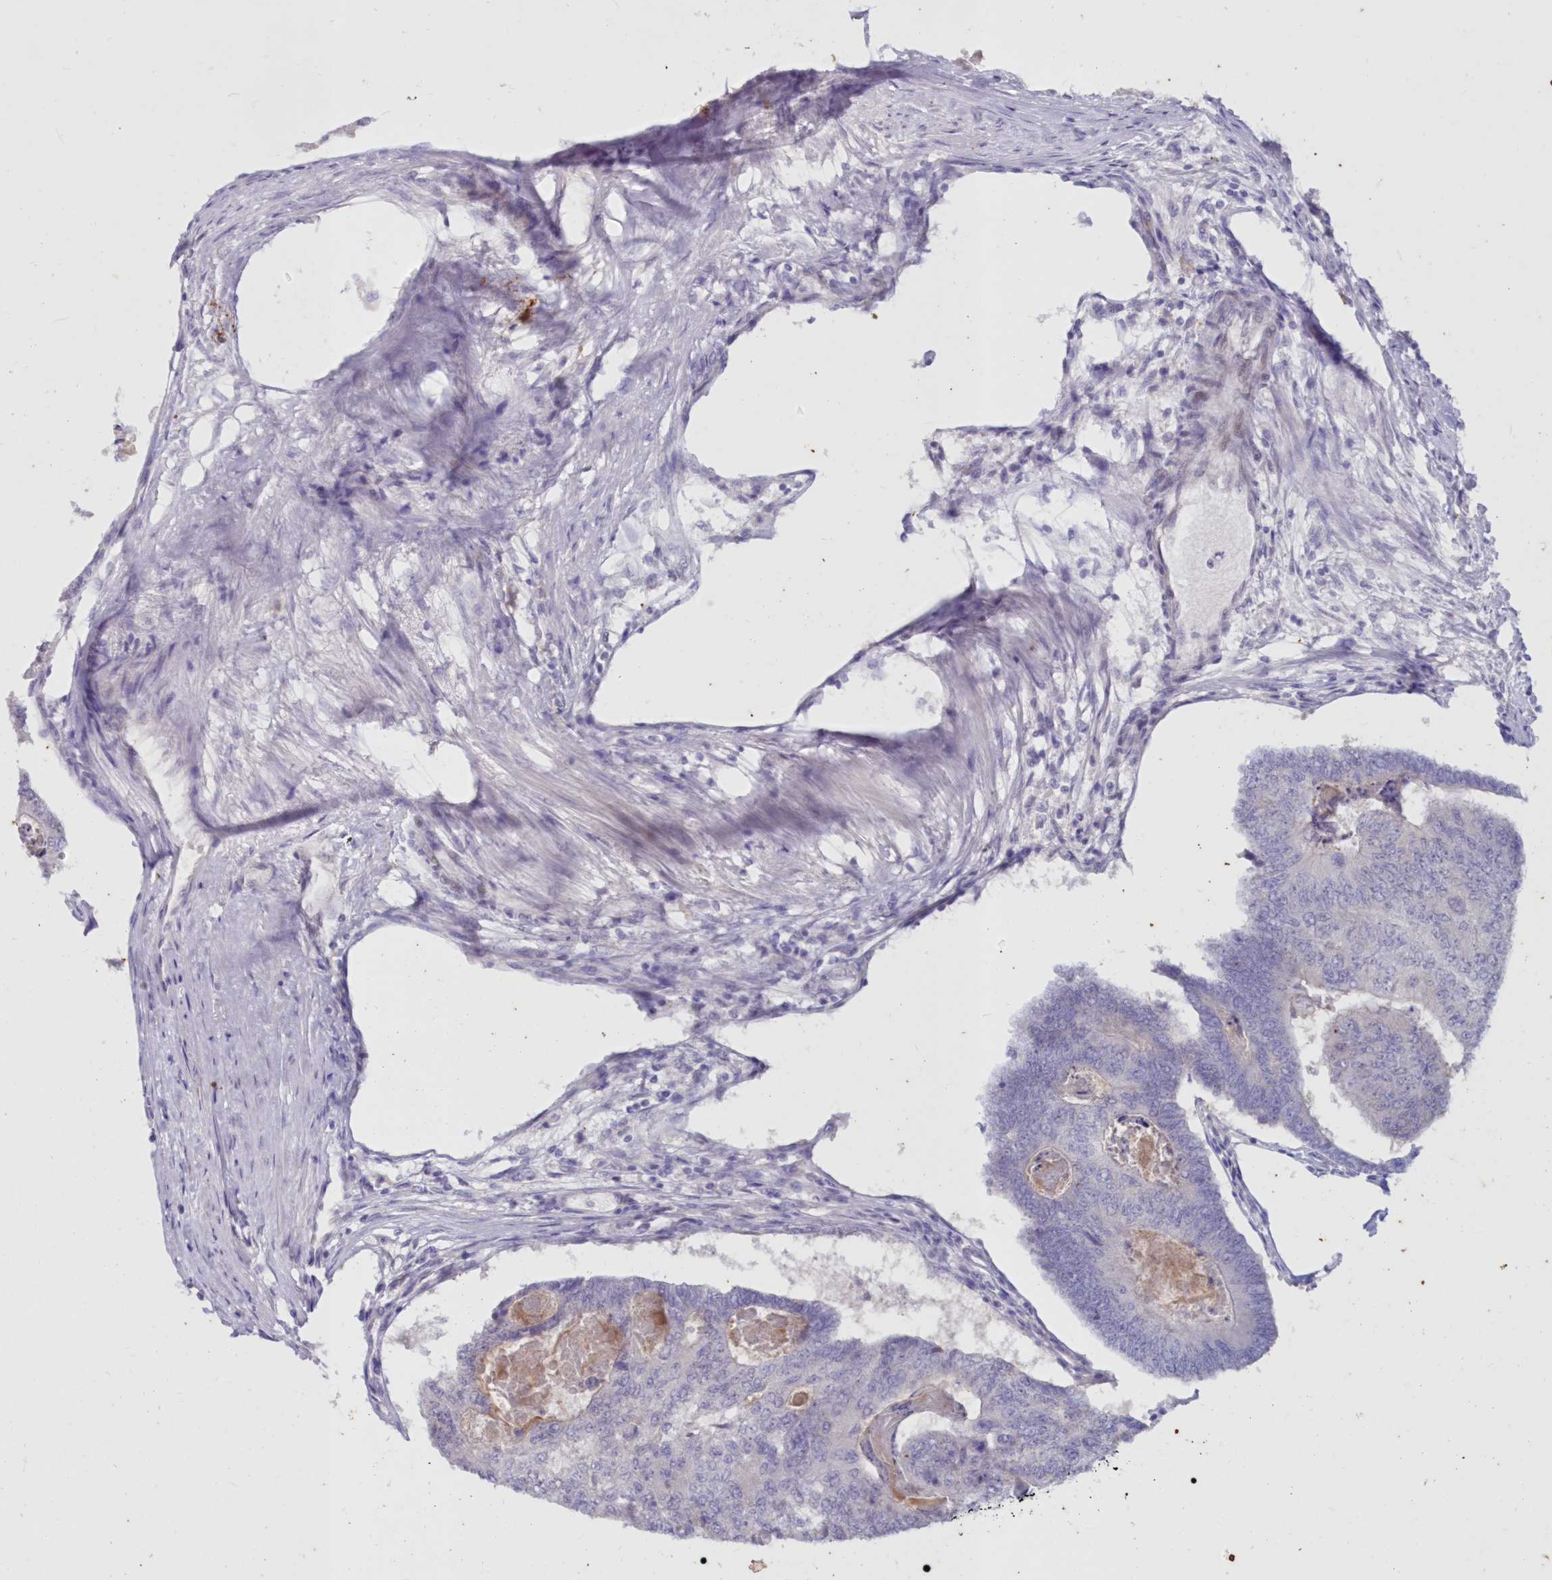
{"staining": {"intensity": "negative", "quantity": "none", "location": "none"}, "tissue": "colorectal cancer", "cell_type": "Tumor cells", "image_type": "cancer", "snomed": [{"axis": "morphology", "description": "Adenocarcinoma, NOS"}, {"axis": "topography", "description": "Colon"}], "caption": "Micrograph shows no protein expression in tumor cells of colorectal cancer (adenocarcinoma) tissue.", "gene": "SNED1", "patient": {"sex": "female", "age": 67}}